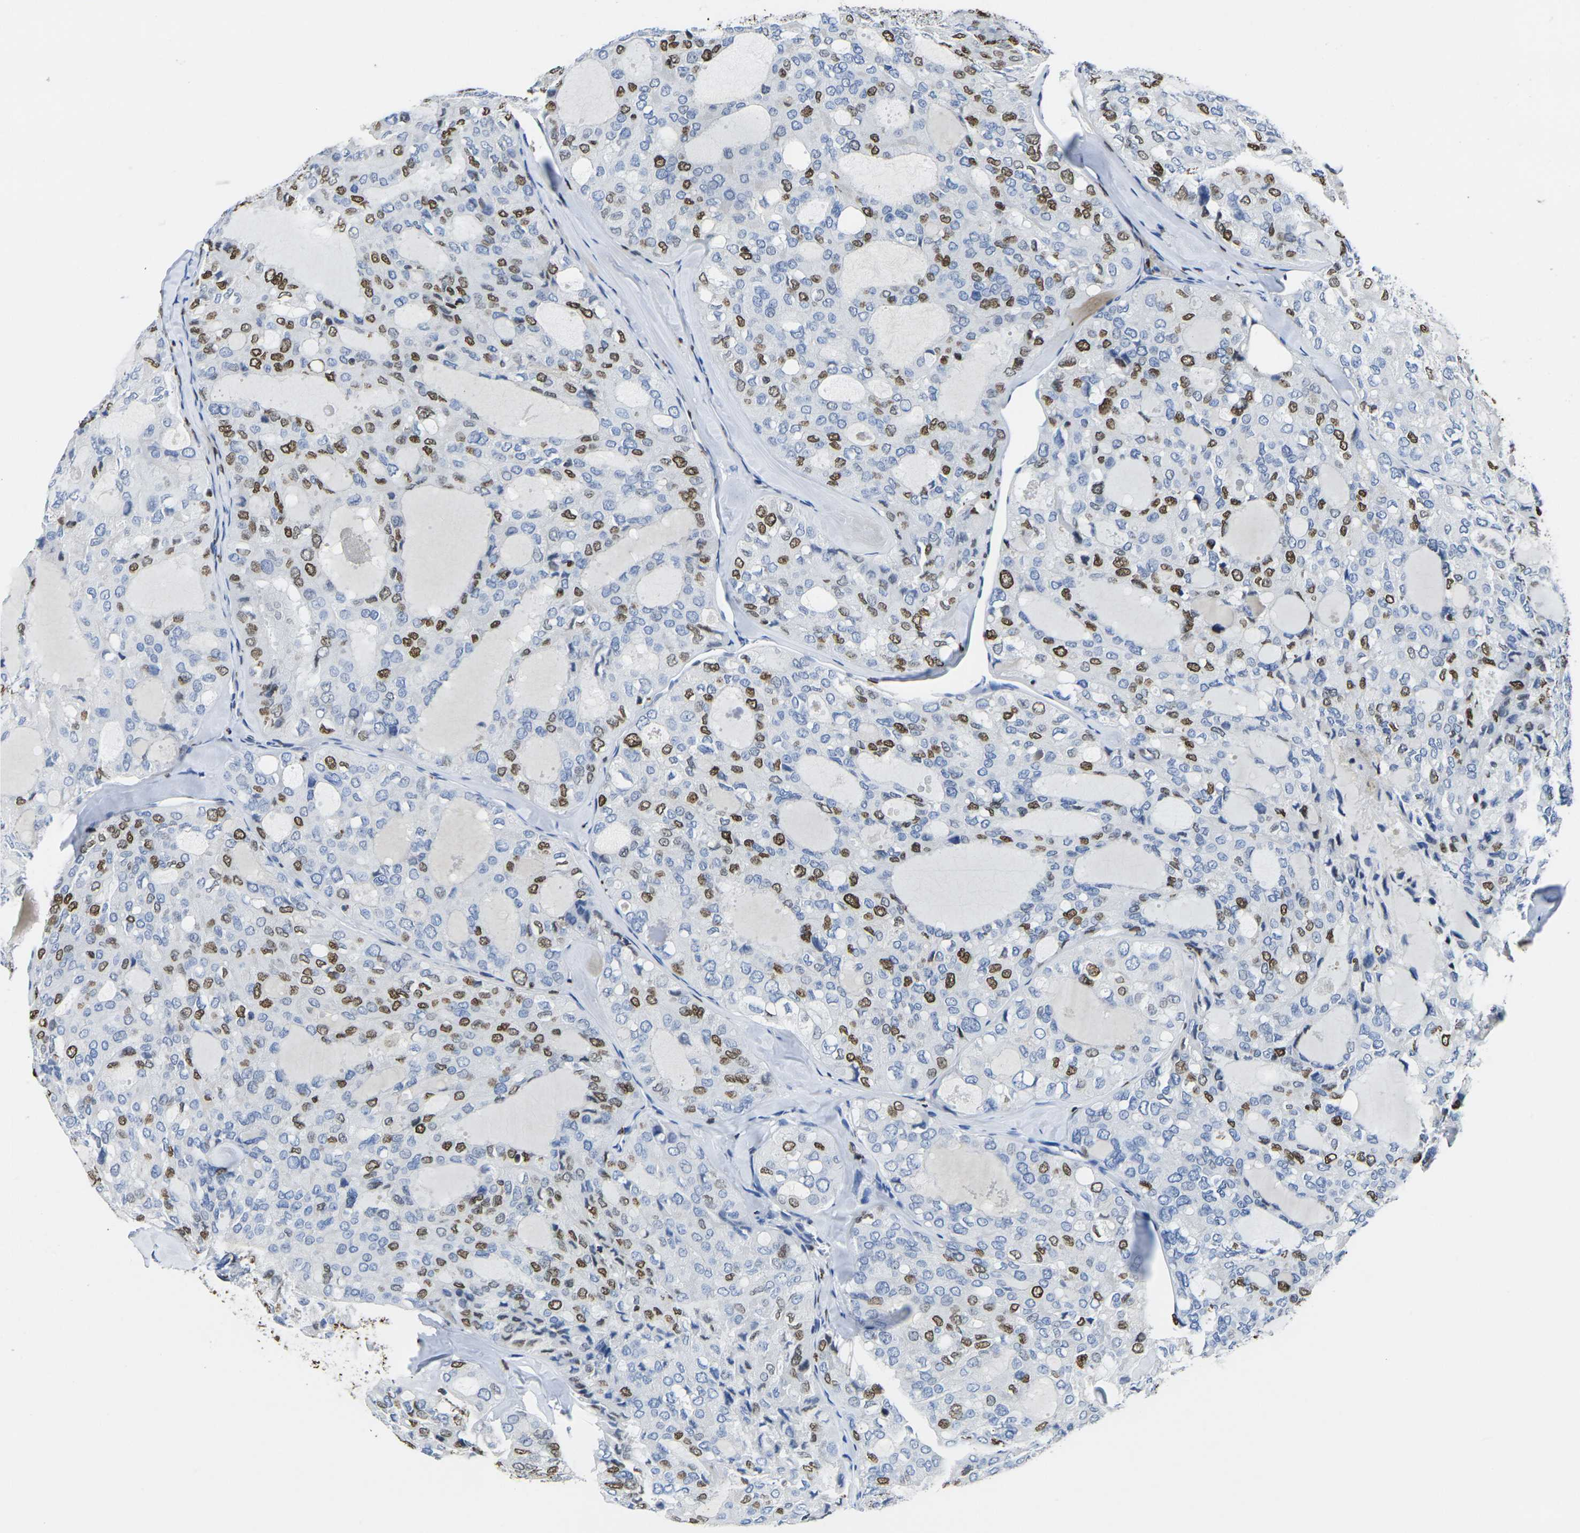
{"staining": {"intensity": "strong", "quantity": "<25%", "location": "nuclear"}, "tissue": "thyroid cancer", "cell_type": "Tumor cells", "image_type": "cancer", "snomed": [{"axis": "morphology", "description": "Follicular adenoma carcinoma, NOS"}, {"axis": "topography", "description": "Thyroid gland"}], "caption": "The image shows a brown stain indicating the presence of a protein in the nuclear of tumor cells in thyroid cancer (follicular adenoma carcinoma). The protein is stained brown, and the nuclei are stained in blue (DAB (3,3'-diaminobenzidine) IHC with brightfield microscopy, high magnification).", "gene": "DRAXIN", "patient": {"sex": "male", "age": 75}}